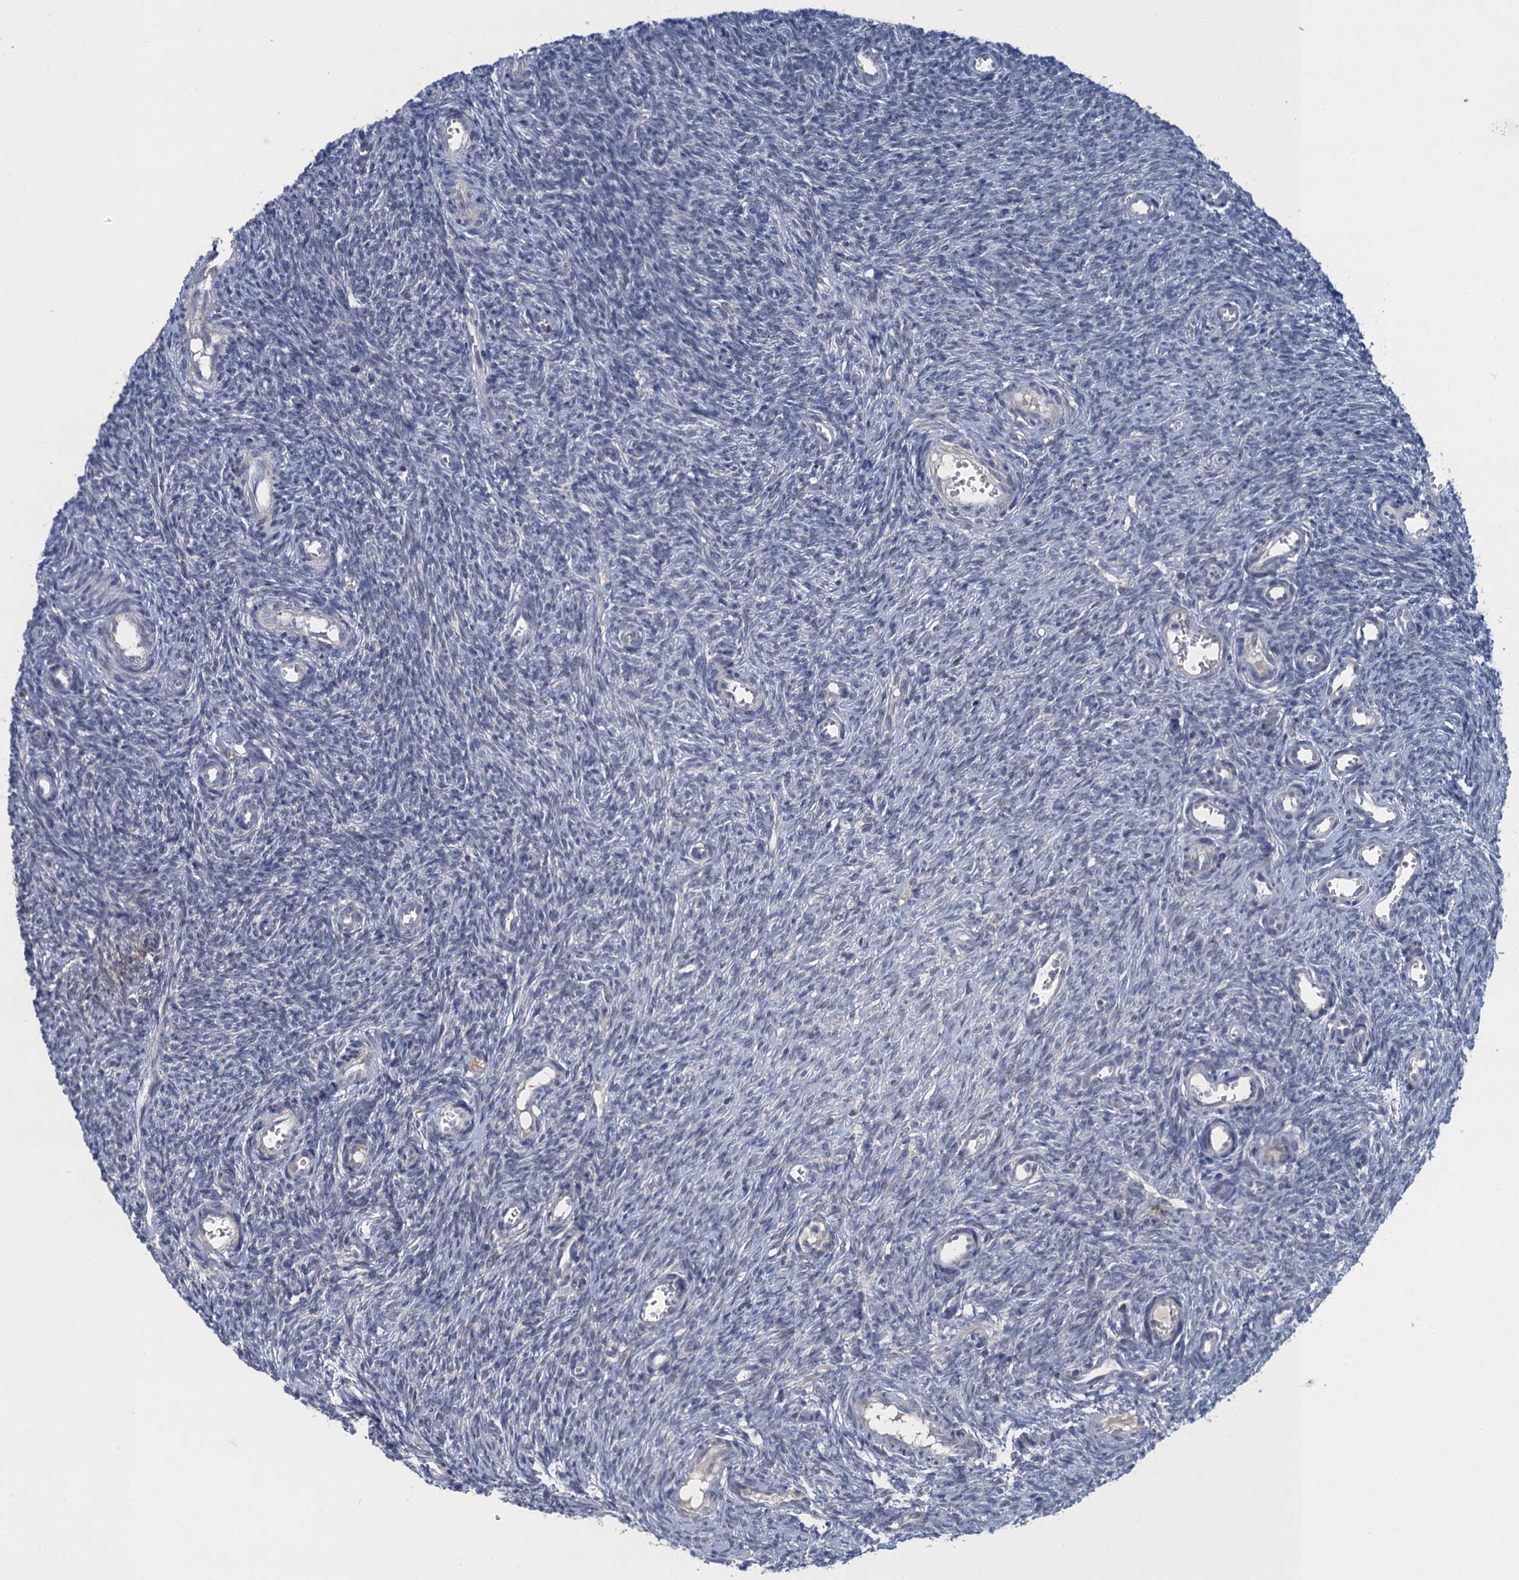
{"staining": {"intensity": "negative", "quantity": "none", "location": "none"}, "tissue": "ovary", "cell_type": "Ovarian stroma cells", "image_type": "normal", "snomed": [{"axis": "morphology", "description": "Normal tissue, NOS"}, {"axis": "topography", "description": "Ovary"}], "caption": "Unremarkable ovary was stained to show a protein in brown. There is no significant positivity in ovarian stroma cells. Brightfield microscopy of immunohistochemistry stained with DAB (3,3'-diaminobenzidine) (brown) and hematoxylin (blue), captured at high magnification.", "gene": "MRFAP1", "patient": {"sex": "female", "age": 44}}